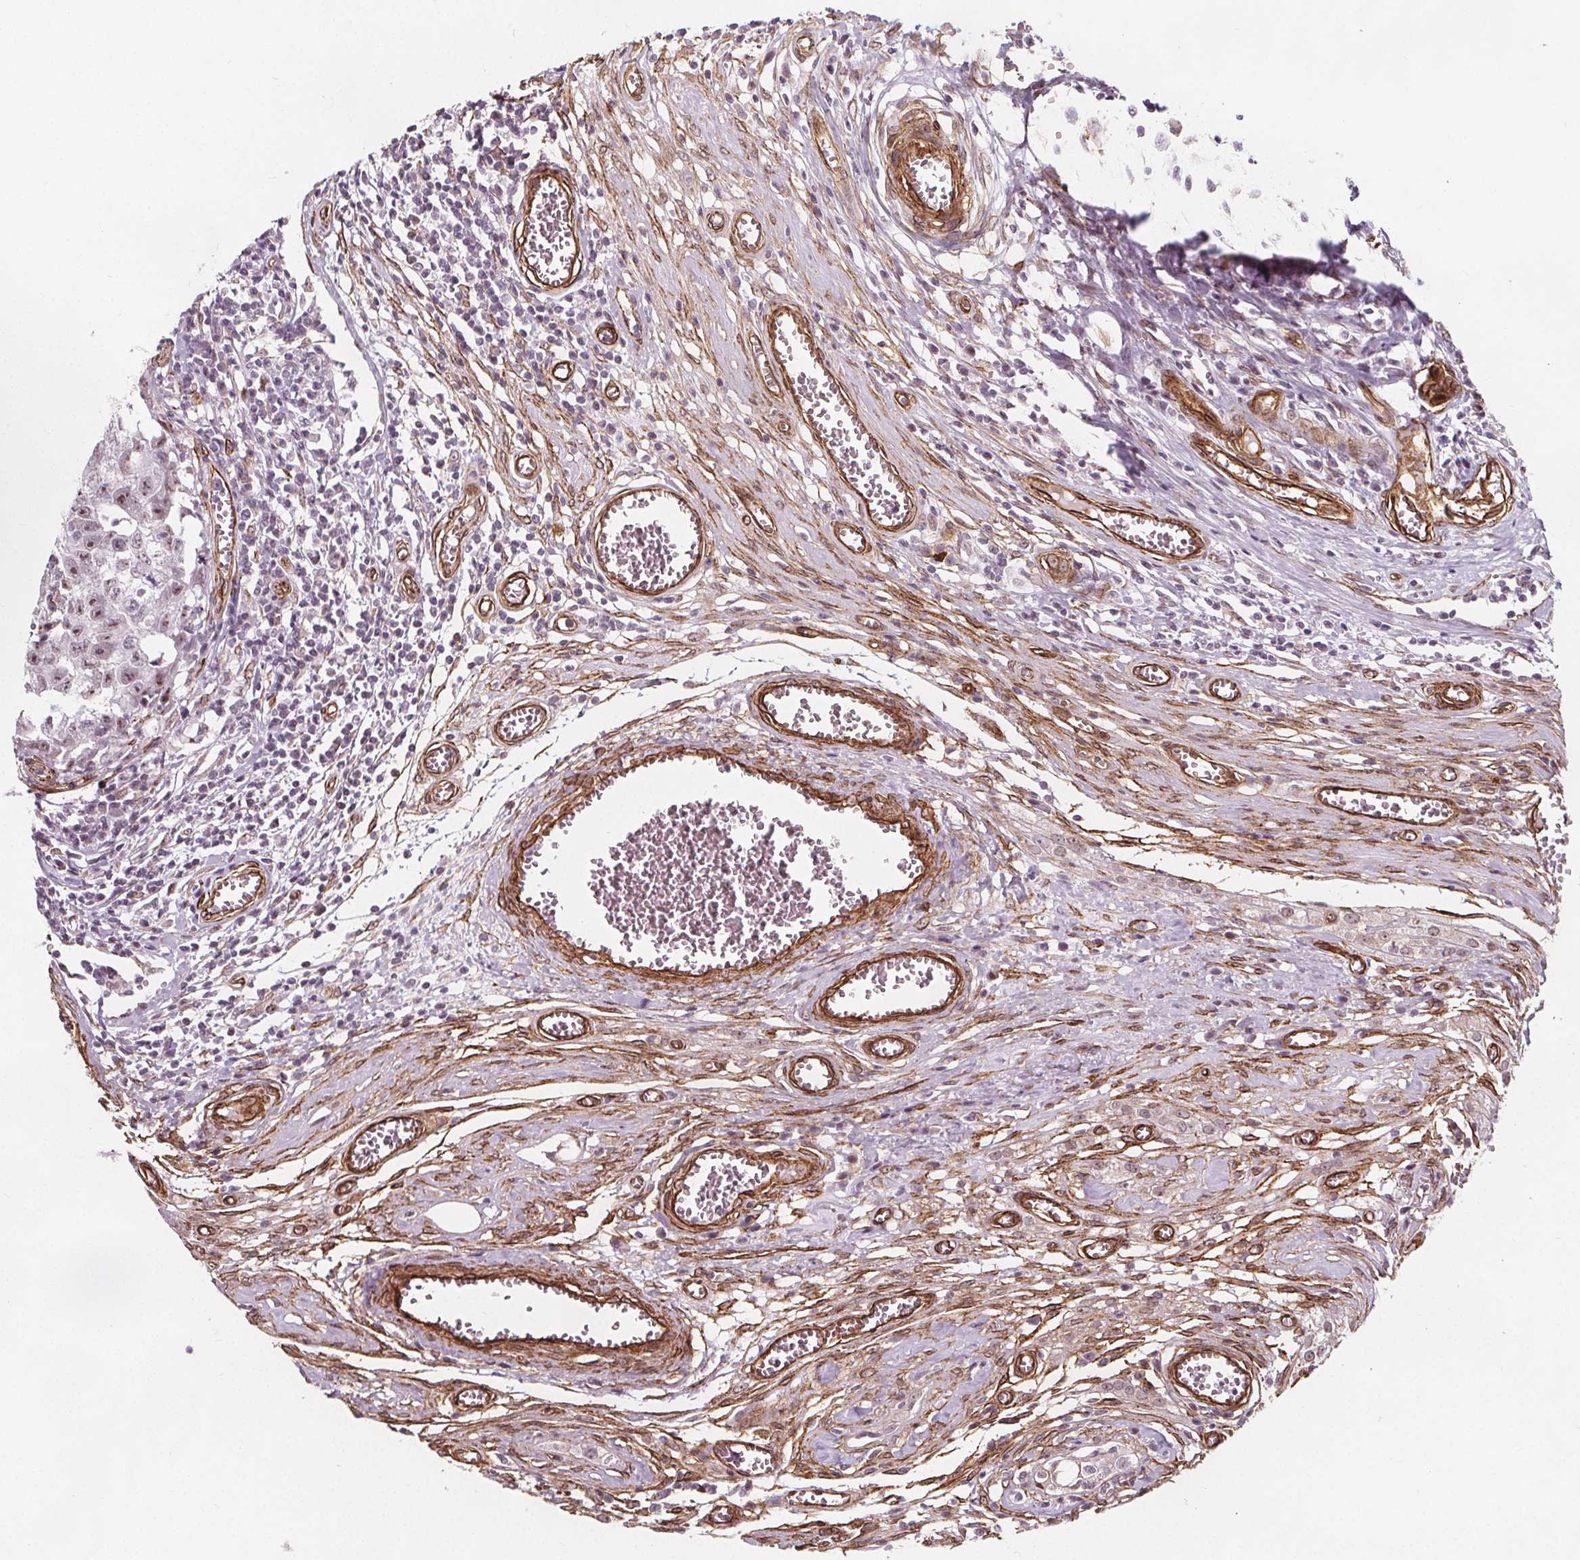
{"staining": {"intensity": "weak", "quantity": "25%-75%", "location": "nuclear"}, "tissue": "testis cancer", "cell_type": "Tumor cells", "image_type": "cancer", "snomed": [{"axis": "morphology", "description": "Carcinoma, Embryonal, NOS"}, {"axis": "topography", "description": "Testis"}], "caption": "Embryonal carcinoma (testis) was stained to show a protein in brown. There is low levels of weak nuclear positivity in about 25%-75% of tumor cells.", "gene": "HAS1", "patient": {"sex": "male", "age": 36}}